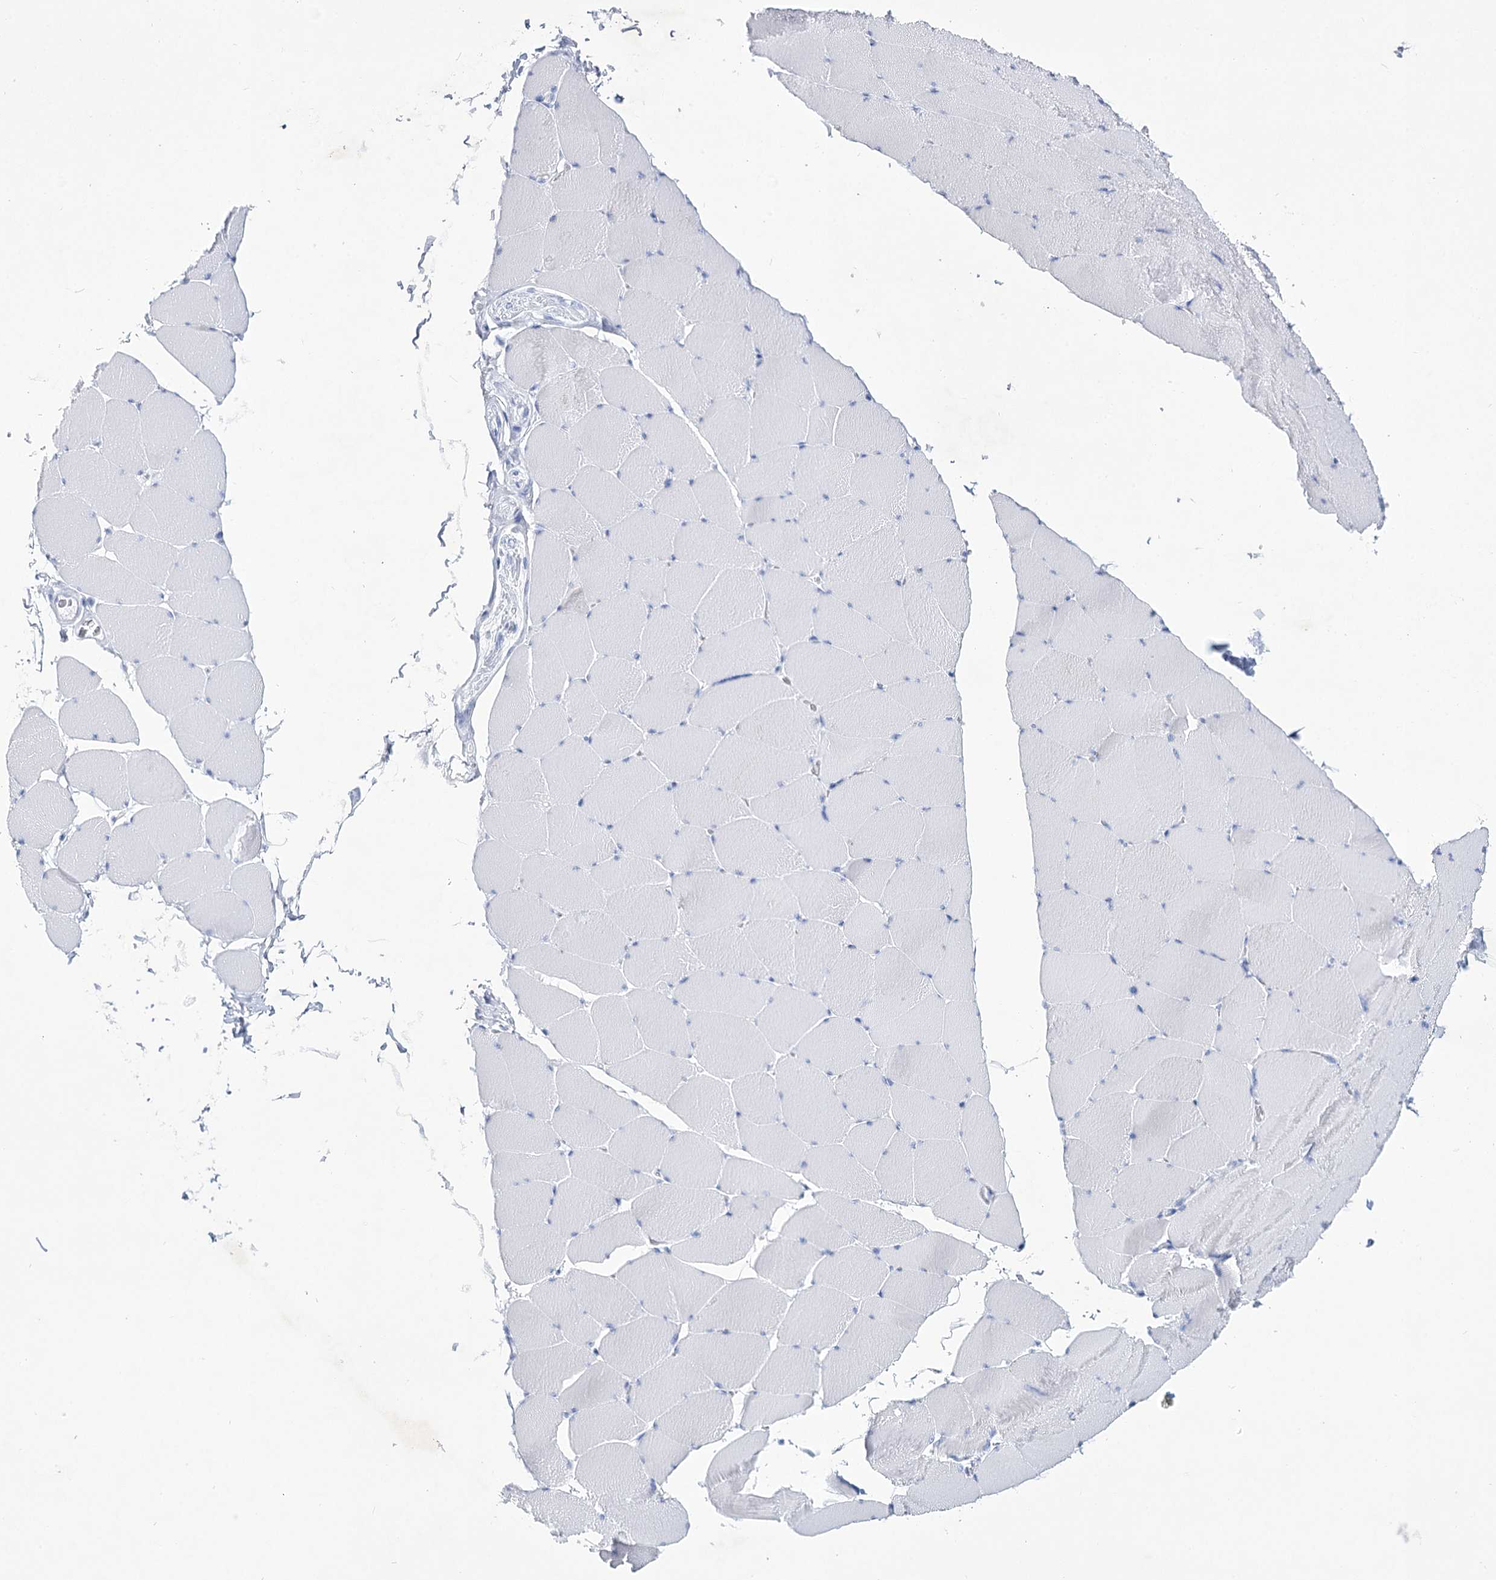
{"staining": {"intensity": "negative", "quantity": "none", "location": "none"}, "tissue": "skeletal muscle", "cell_type": "Myocytes", "image_type": "normal", "snomed": [{"axis": "morphology", "description": "Normal tissue, NOS"}, {"axis": "topography", "description": "Skeletal muscle"}], "caption": "Immunohistochemistry of benign skeletal muscle exhibits no positivity in myocytes. The staining was performed using DAB (3,3'-diaminobenzidine) to visualize the protein expression in brown, while the nuclei were stained in blue with hematoxylin (Magnification: 20x).", "gene": "RNF186", "patient": {"sex": "male", "age": 62}}